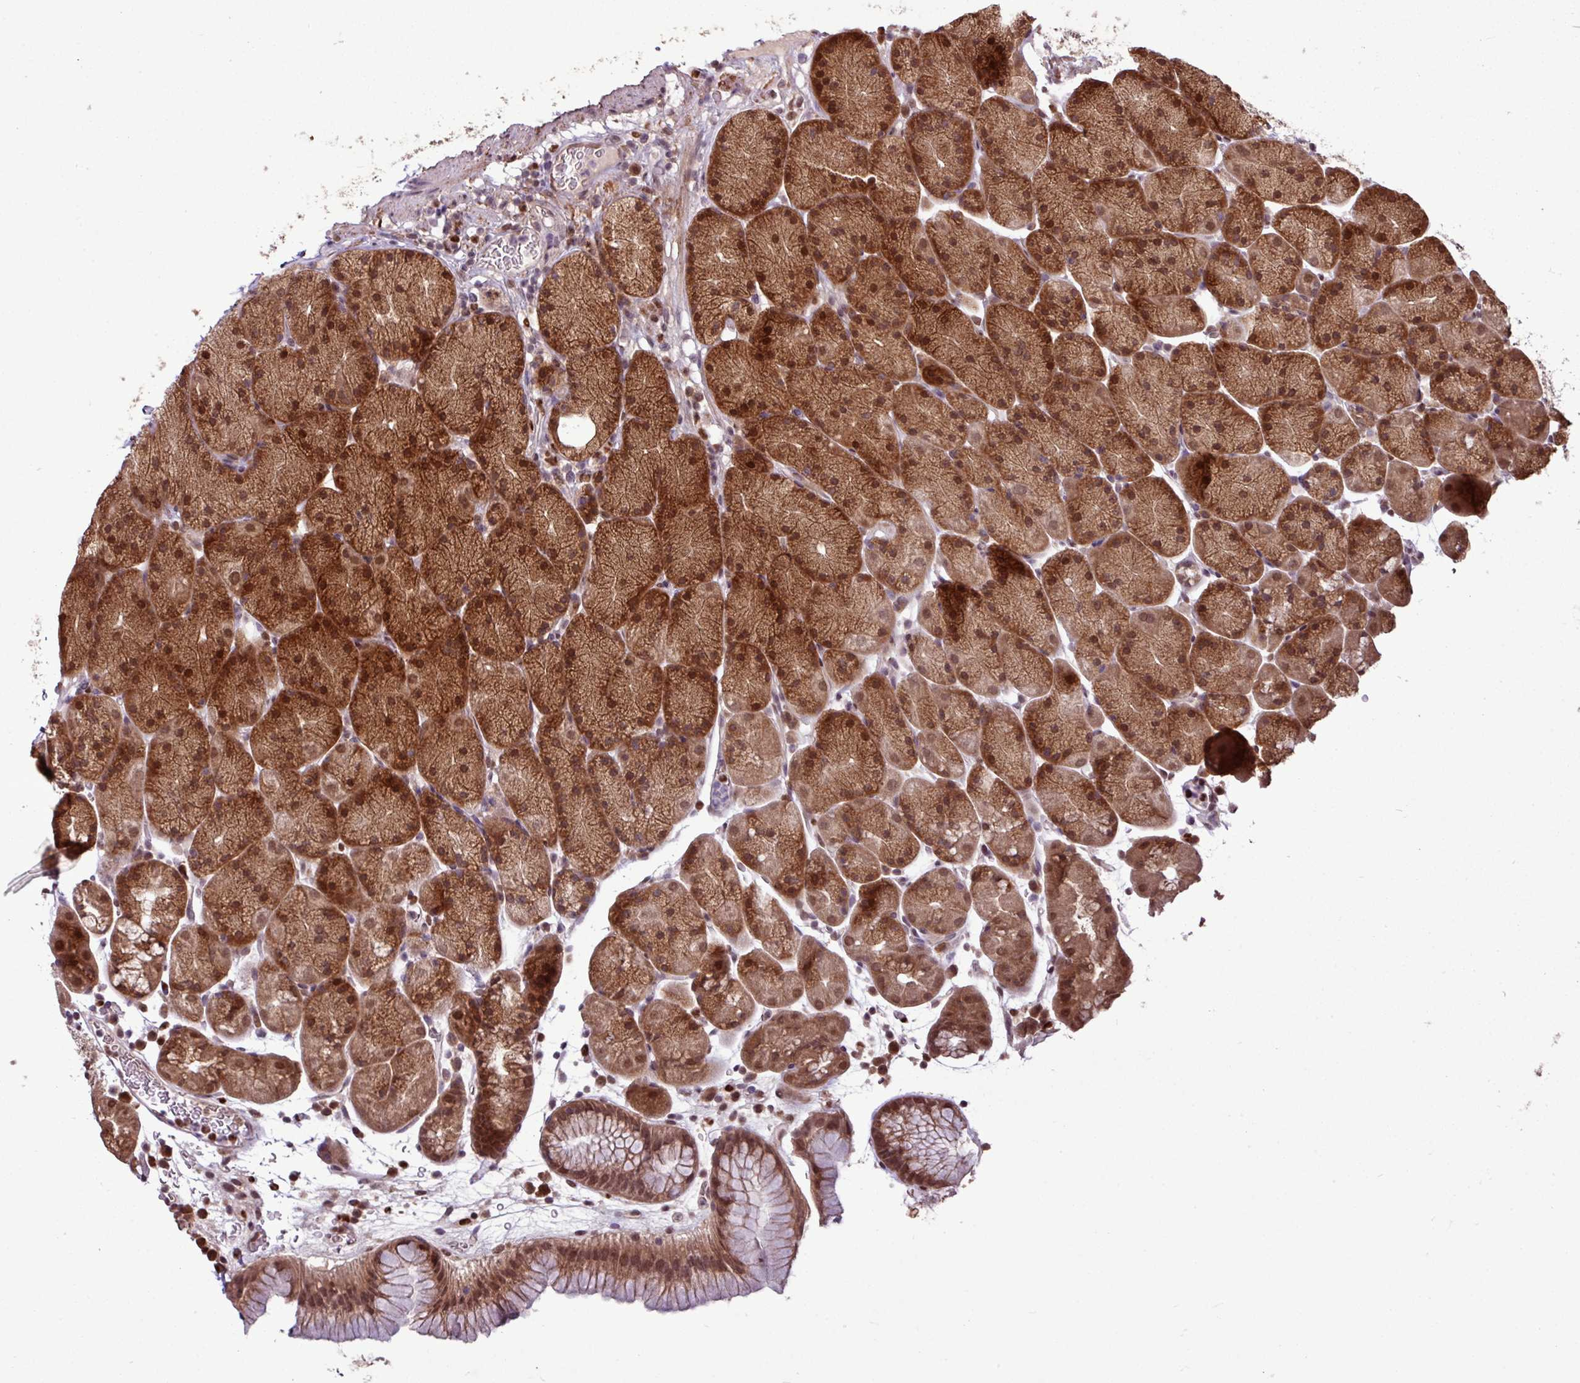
{"staining": {"intensity": "strong", "quantity": "25%-75%", "location": "cytoplasmic/membranous,nuclear"}, "tissue": "stomach", "cell_type": "Glandular cells", "image_type": "normal", "snomed": [{"axis": "morphology", "description": "Normal tissue, NOS"}, {"axis": "topography", "description": "Stomach, upper"}, {"axis": "topography", "description": "Stomach, lower"}], "caption": "Protein analysis of unremarkable stomach exhibits strong cytoplasmic/membranous,nuclear positivity in approximately 25%-75% of glandular cells. (Brightfield microscopy of DAB IHC at high magnification).", "gene": "SKIC2", "patient": {"sex": "male", "age": 67}}